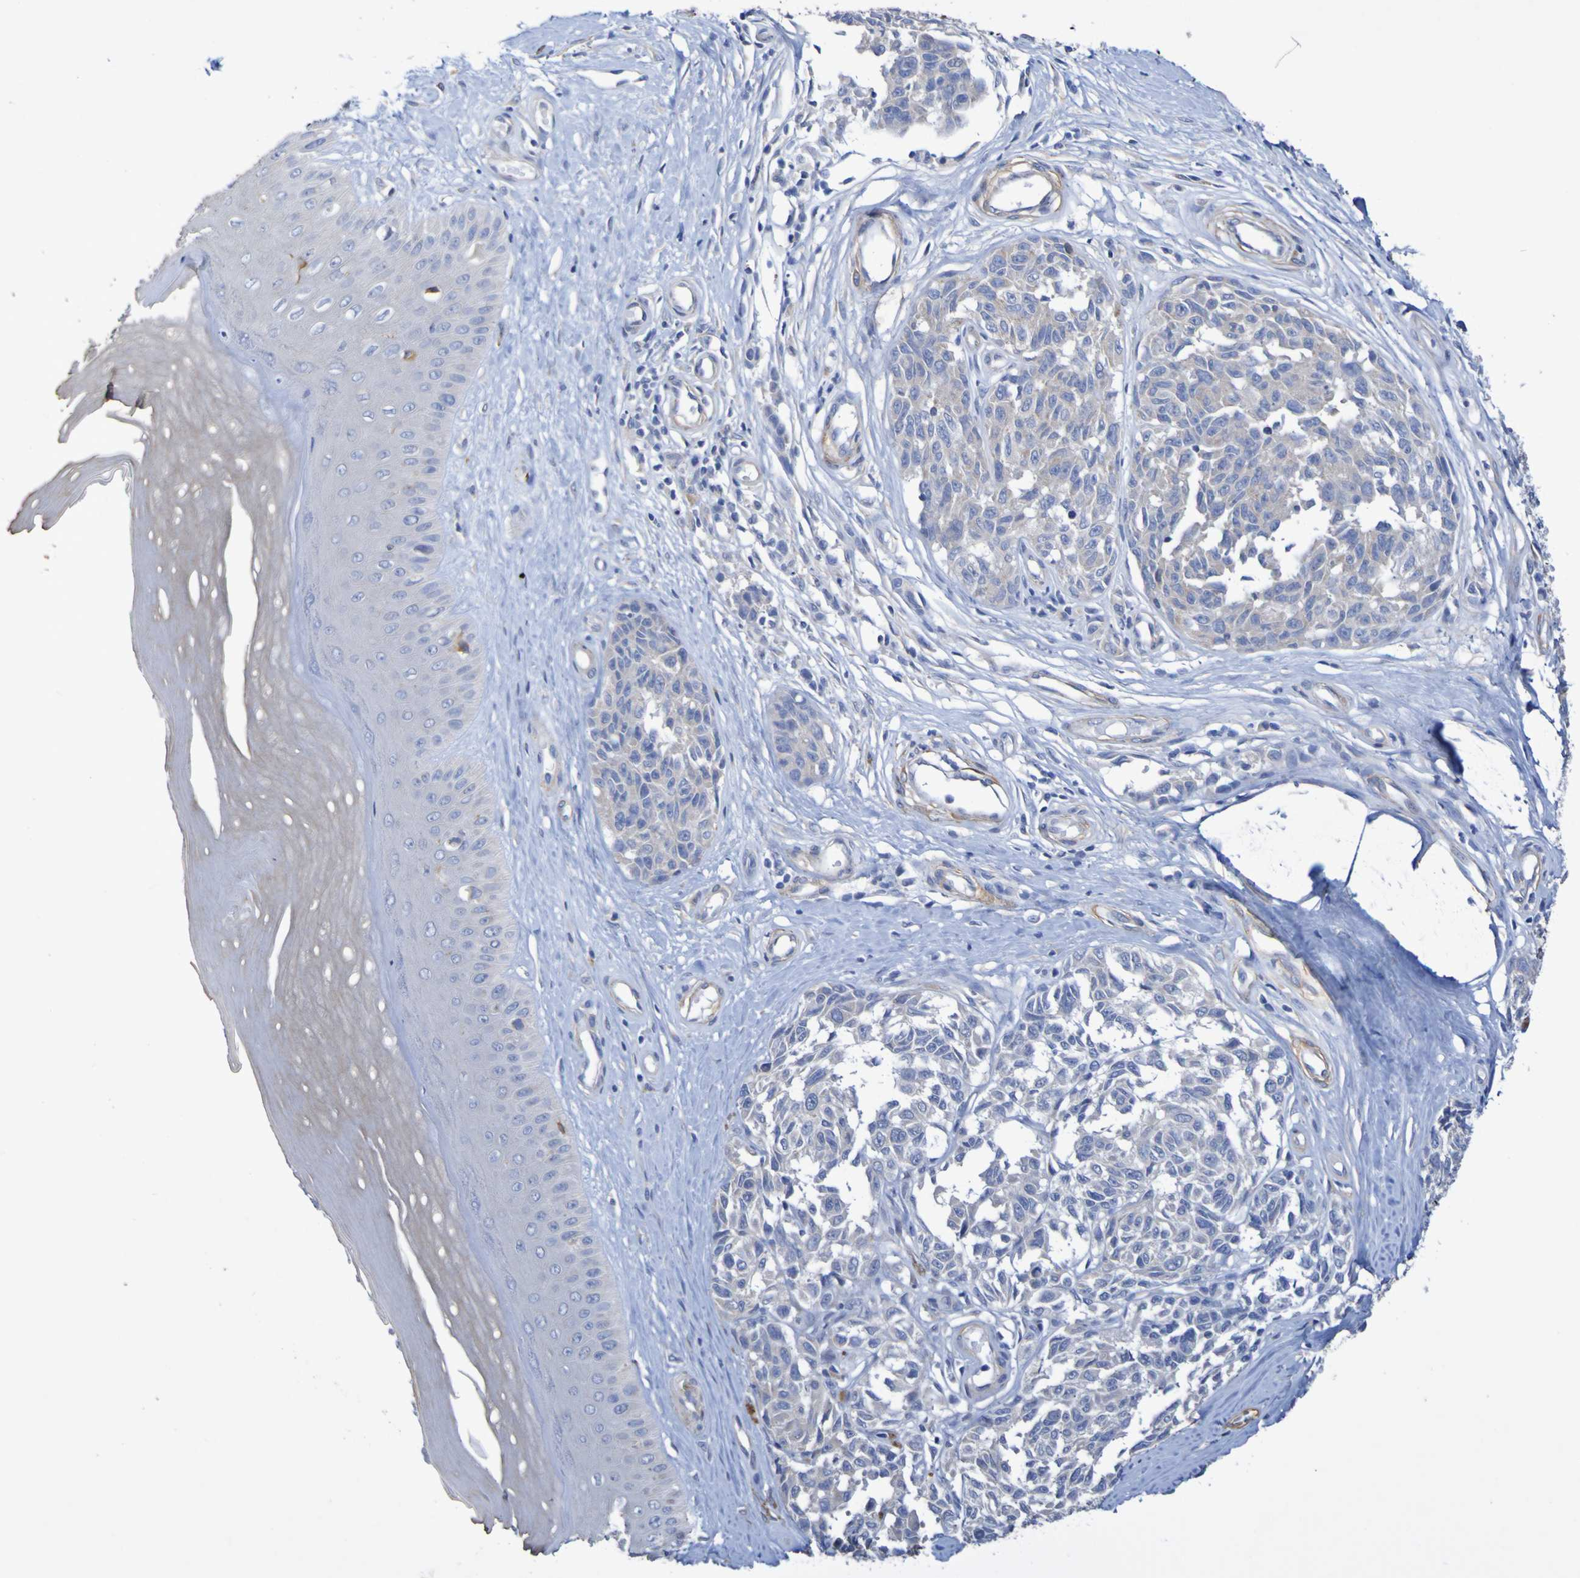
{"staining": {"intensity": "weak", "quantity": "25%-75%", "location": "cytoplasmic/membranous"}, "tissue": "melanoma", "cell_type": "Tumor cells", "image_type": "cancer", "snomed": [{"axis": "morphology", "description": "Malignant melanoma, NOS"}, {"axis": "topography", "description": "Skin"}], "caption": "A photomicrograph of human malignant melanoma stained for a protein displays weak cytoplasmic/membranous brown staining in tumor cells. The staining was performed using DAB (3,3'-diaminobenzidine), with brown indicating positive protein expression. Nuclei are stained blue with hematoxylin.", "gene": "SRPRB", "patient": {"sex": "female", "age": 64}}